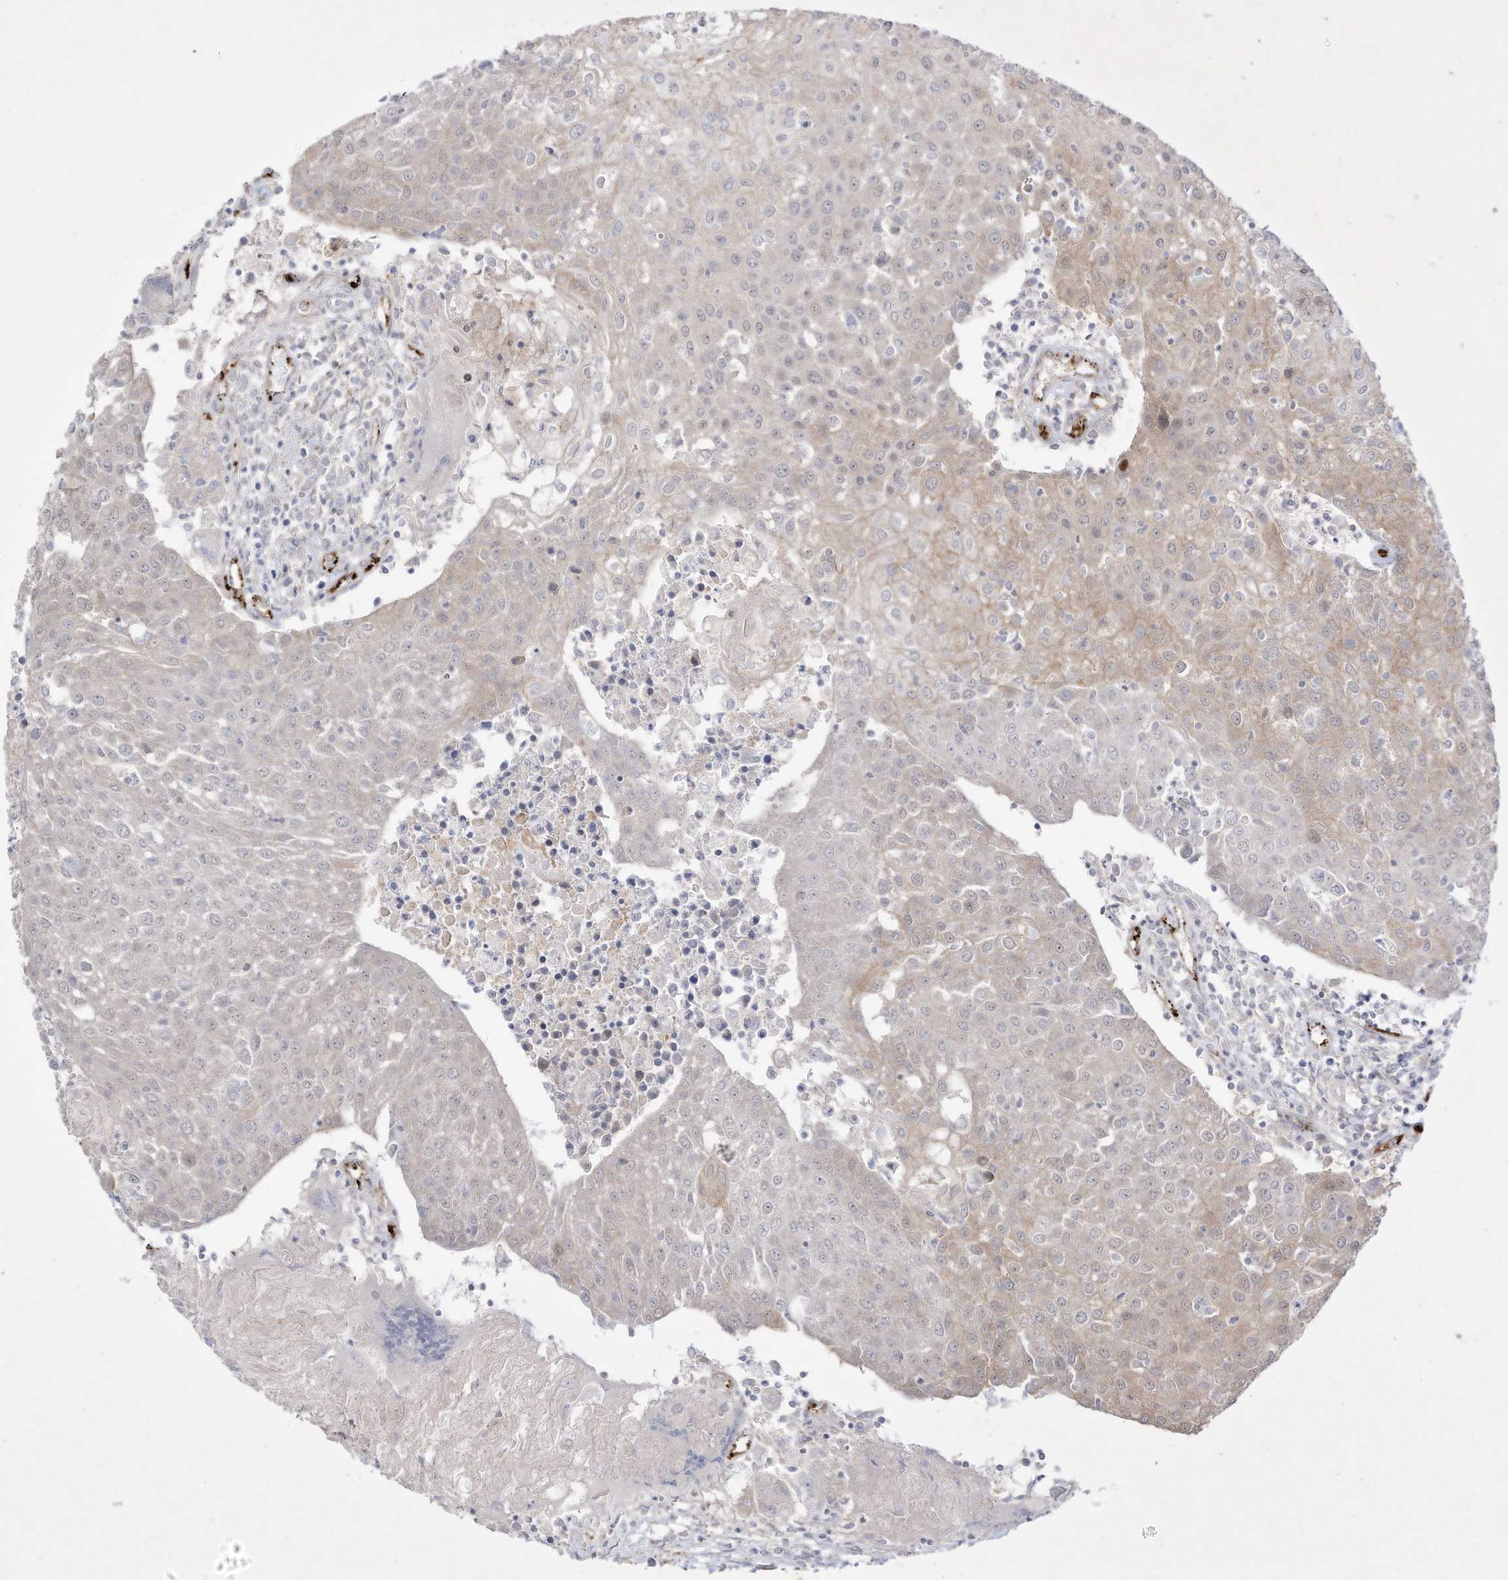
{"staining": {"intensity": "weak", "quantity": "<25%", "location": "cytoplasmic/membranous"}, "tissue": "urothelial cancer", "cell_type": "Tumor cells", "image_type": "cancer", "snomed": [{"axis": "morphology", "description": "Urothelial carcinoma, High grade"}, {"axis": "topography", "description": "Urinary bladder"}], "caption": "A high-resolution micrograph shows immunohistochemistry (IHC) staining of urothelial cancer, which shows no significant positivity in tumor cells.", "gene": "ZGRF1", "patient": {"sex": "female", "age": 85}}